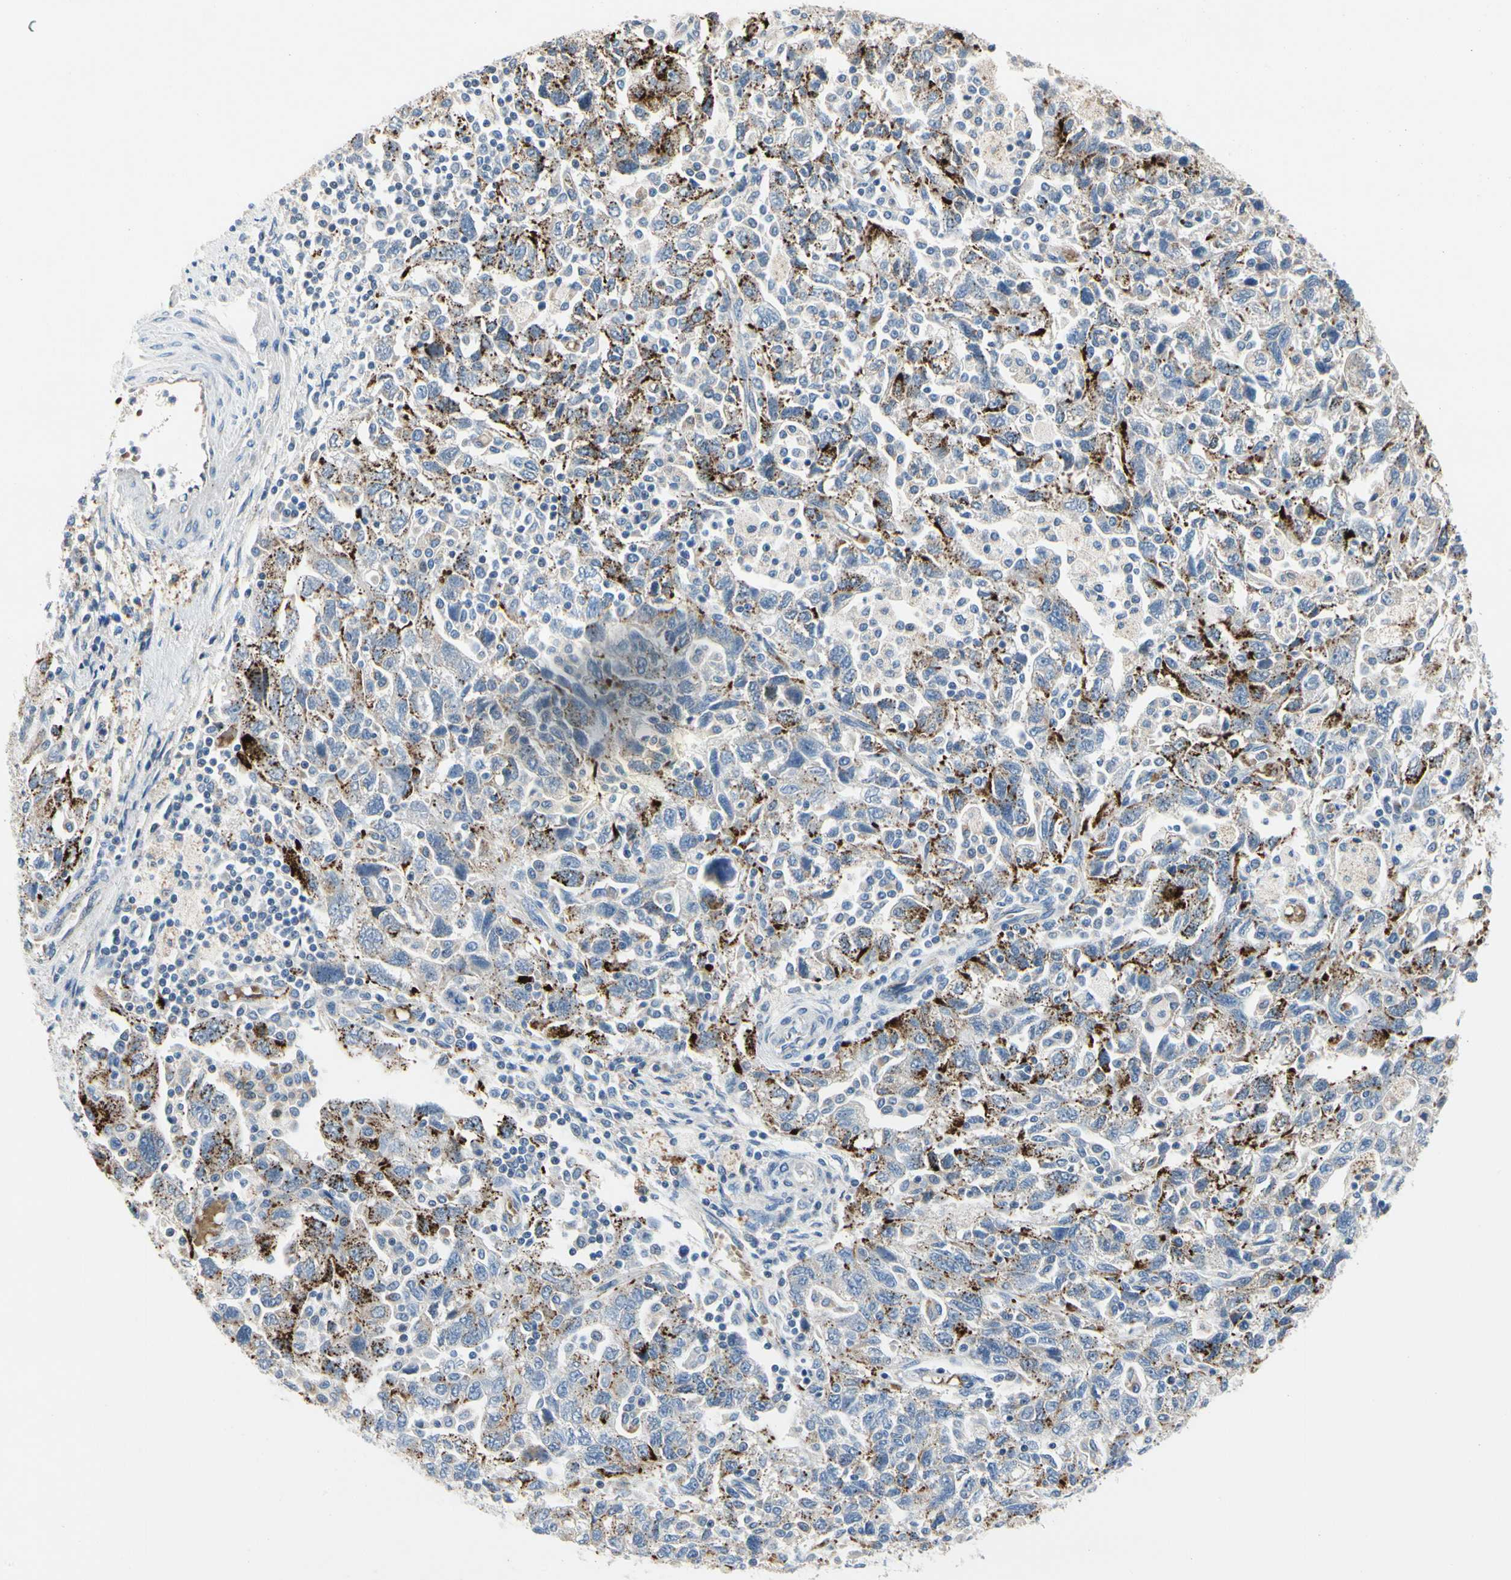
{"staining": {"intensity": "strong", "quantity": "<25%", "location": "cytoplasmic/membranous"}, "tissue": "ovarian cancer", "cell_type": "Tumor cells", "image_type": "cancer", "snomed": [{"axis": "morphology", "description": "Carcinoma, NOS"}, {"axis": "morphology", "description": "Cystadenocarcinoma, serous, NOS"}, {"axis": "topography", "description": "Ovary"}], "caption": "Human carcinoma (ovarian) stained with a protein marker displays strong staining in tumor cells.", "gene": "RETSAT", "patient": {"sex": "female", "age": 69}}